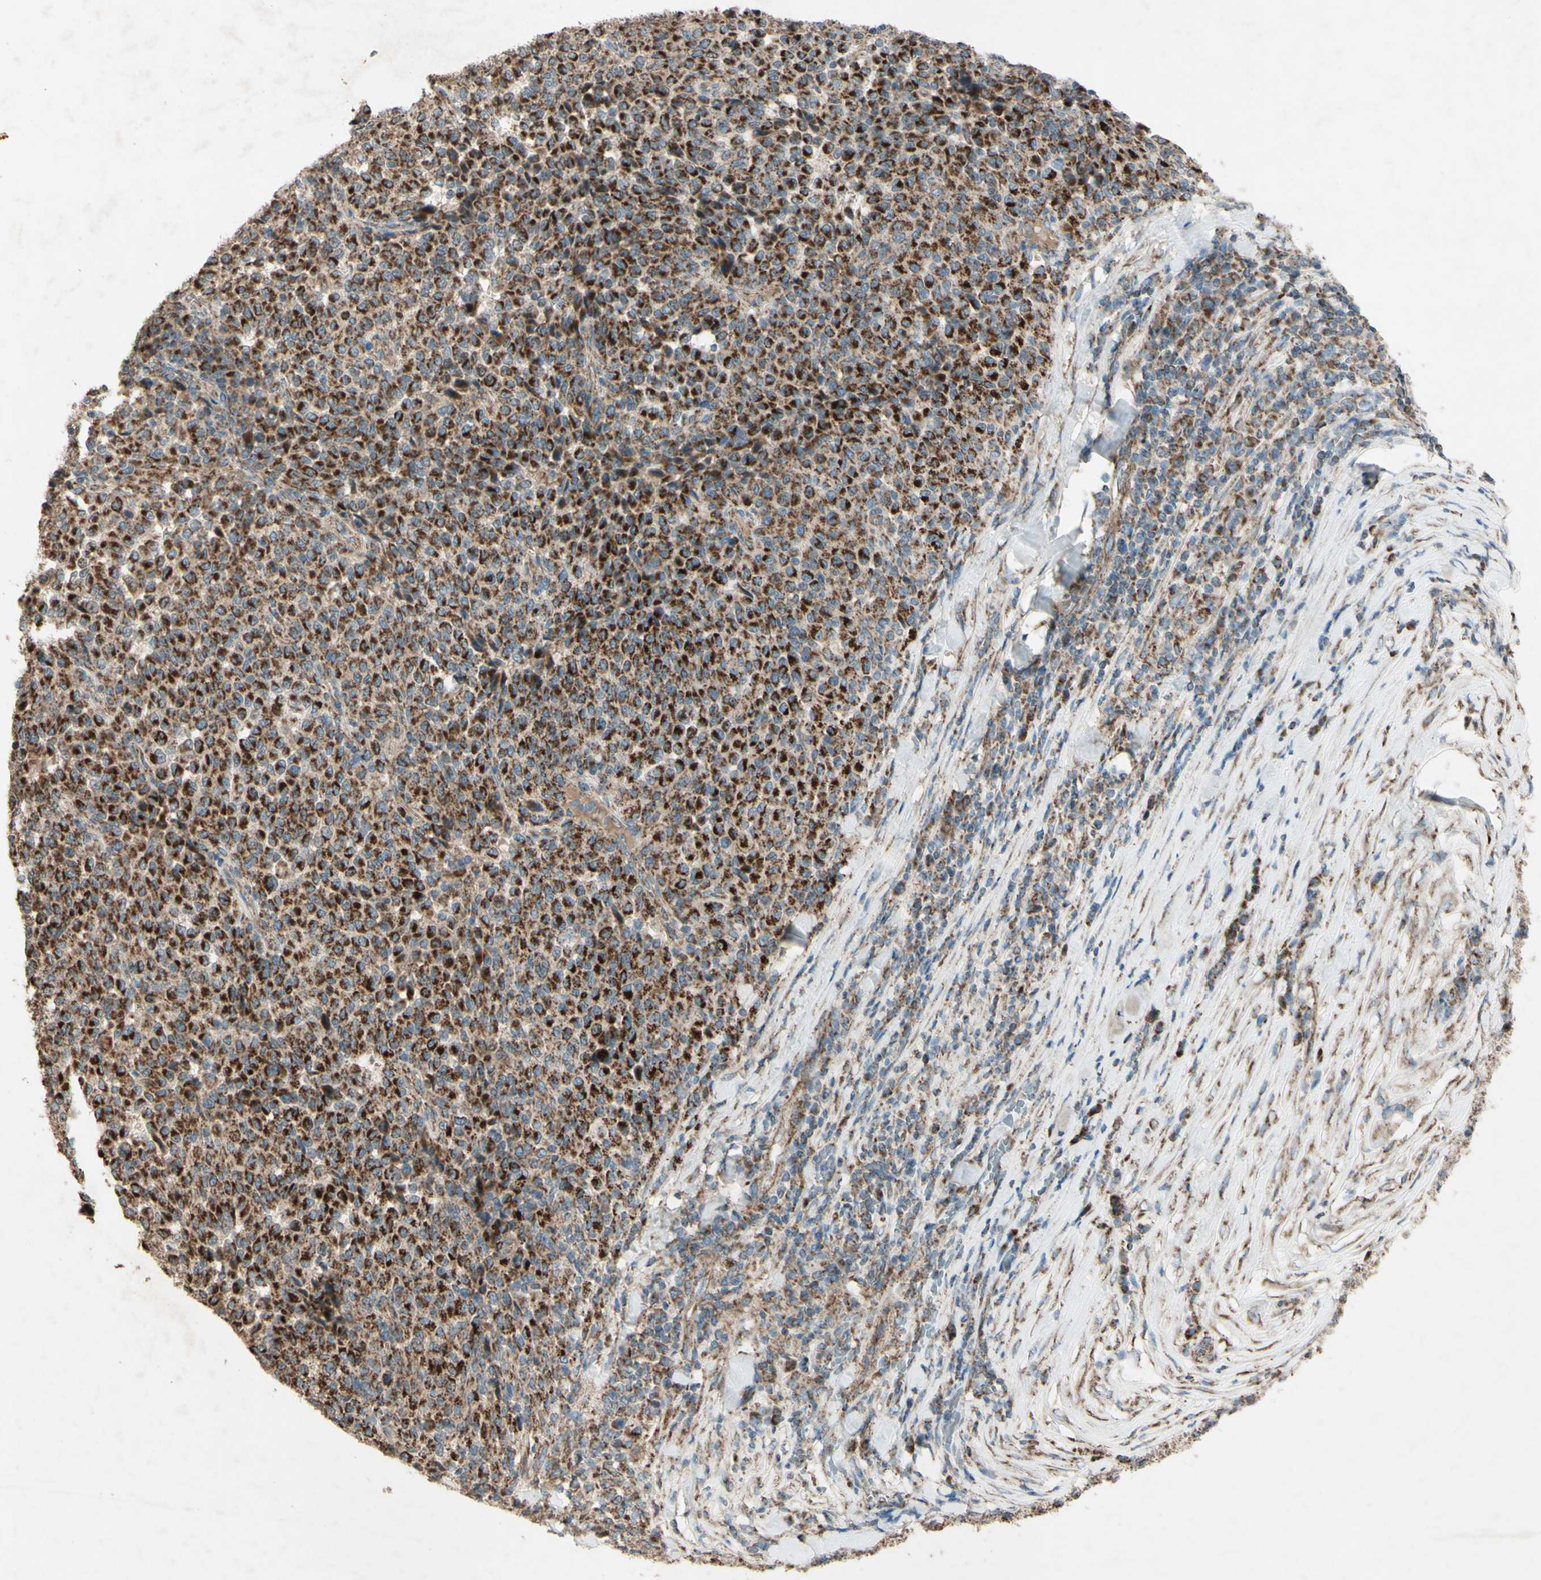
{"staining": {"intensity": "strong", "quantity": ">75%", "location": "cytoplasmic/membranous"}, "tissue": "melanoma", "cell_type": "Tumor cells", "image_type": "cancer", "snomed": [{"axis": "morphology", "description": "Malignant melanoma, Metastatic site"}, {"axis": "topography", "description": "Pancreas"}], "caption": "Brown immunohistochemical staining in human melanoma displays strong cytoplasmic/membranous expression in approximately >75% of tumor cells.", "gene": "RHOT1", "patient": {"sex": "female", "age": 30}}